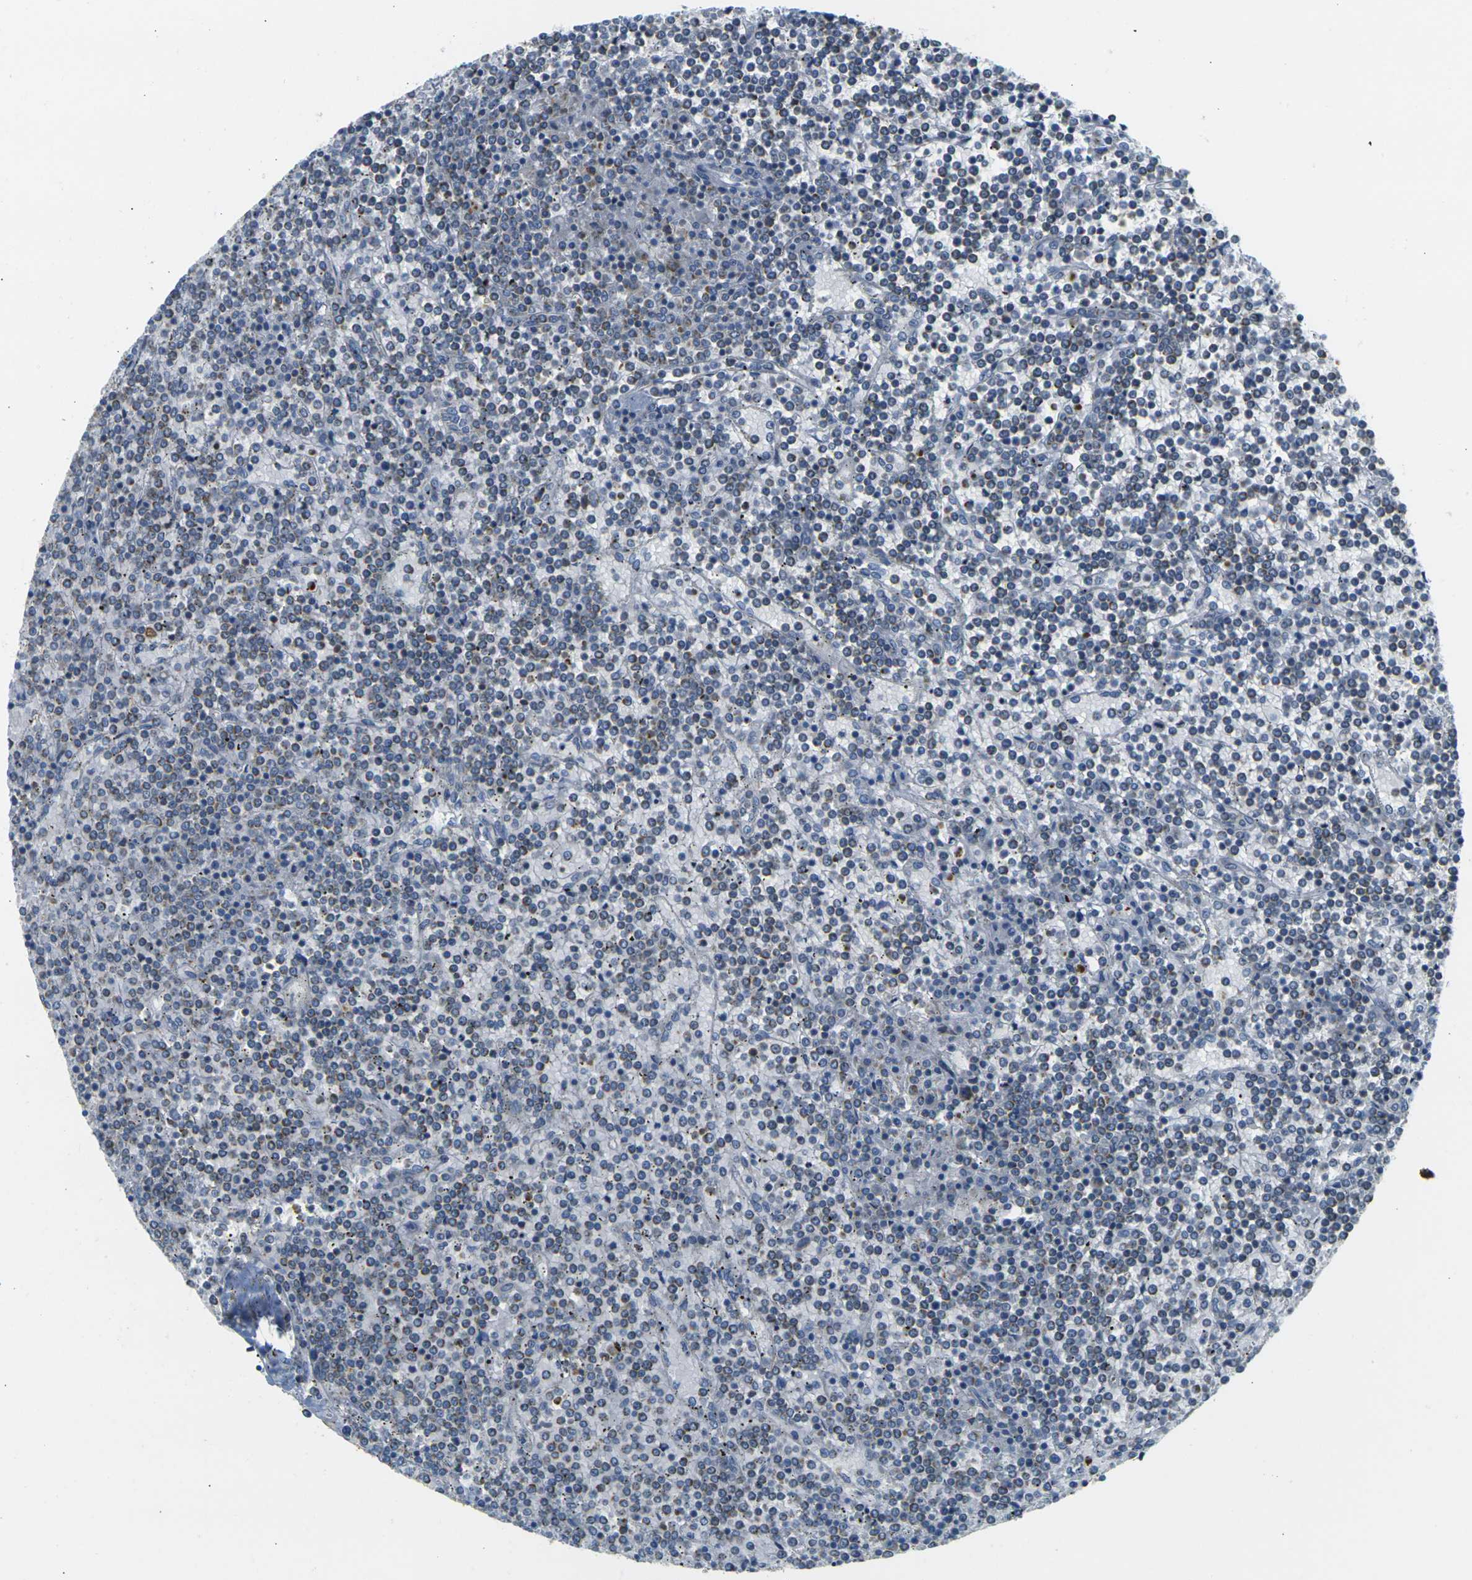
{"staining": {"intensity": "negative", "quantity": "none", "location": "none"}, "tissue": "lymphoma", "cell_type": "Tumor cells", "image_type": "cancer", "snomed": [{"axis": "morphology", "description": "Malignant lymphoma, non-Hodgkin's type, Low grade"}, {"axis": "topography", "description": "Spleen"}], "caption": "Tumor cells are negative for protein expression in human malignant lymphoma, non-Hodgkin's type (low-grade).", "gene": "PARD6B", "patient": {"sex": "female", "age": 19}}